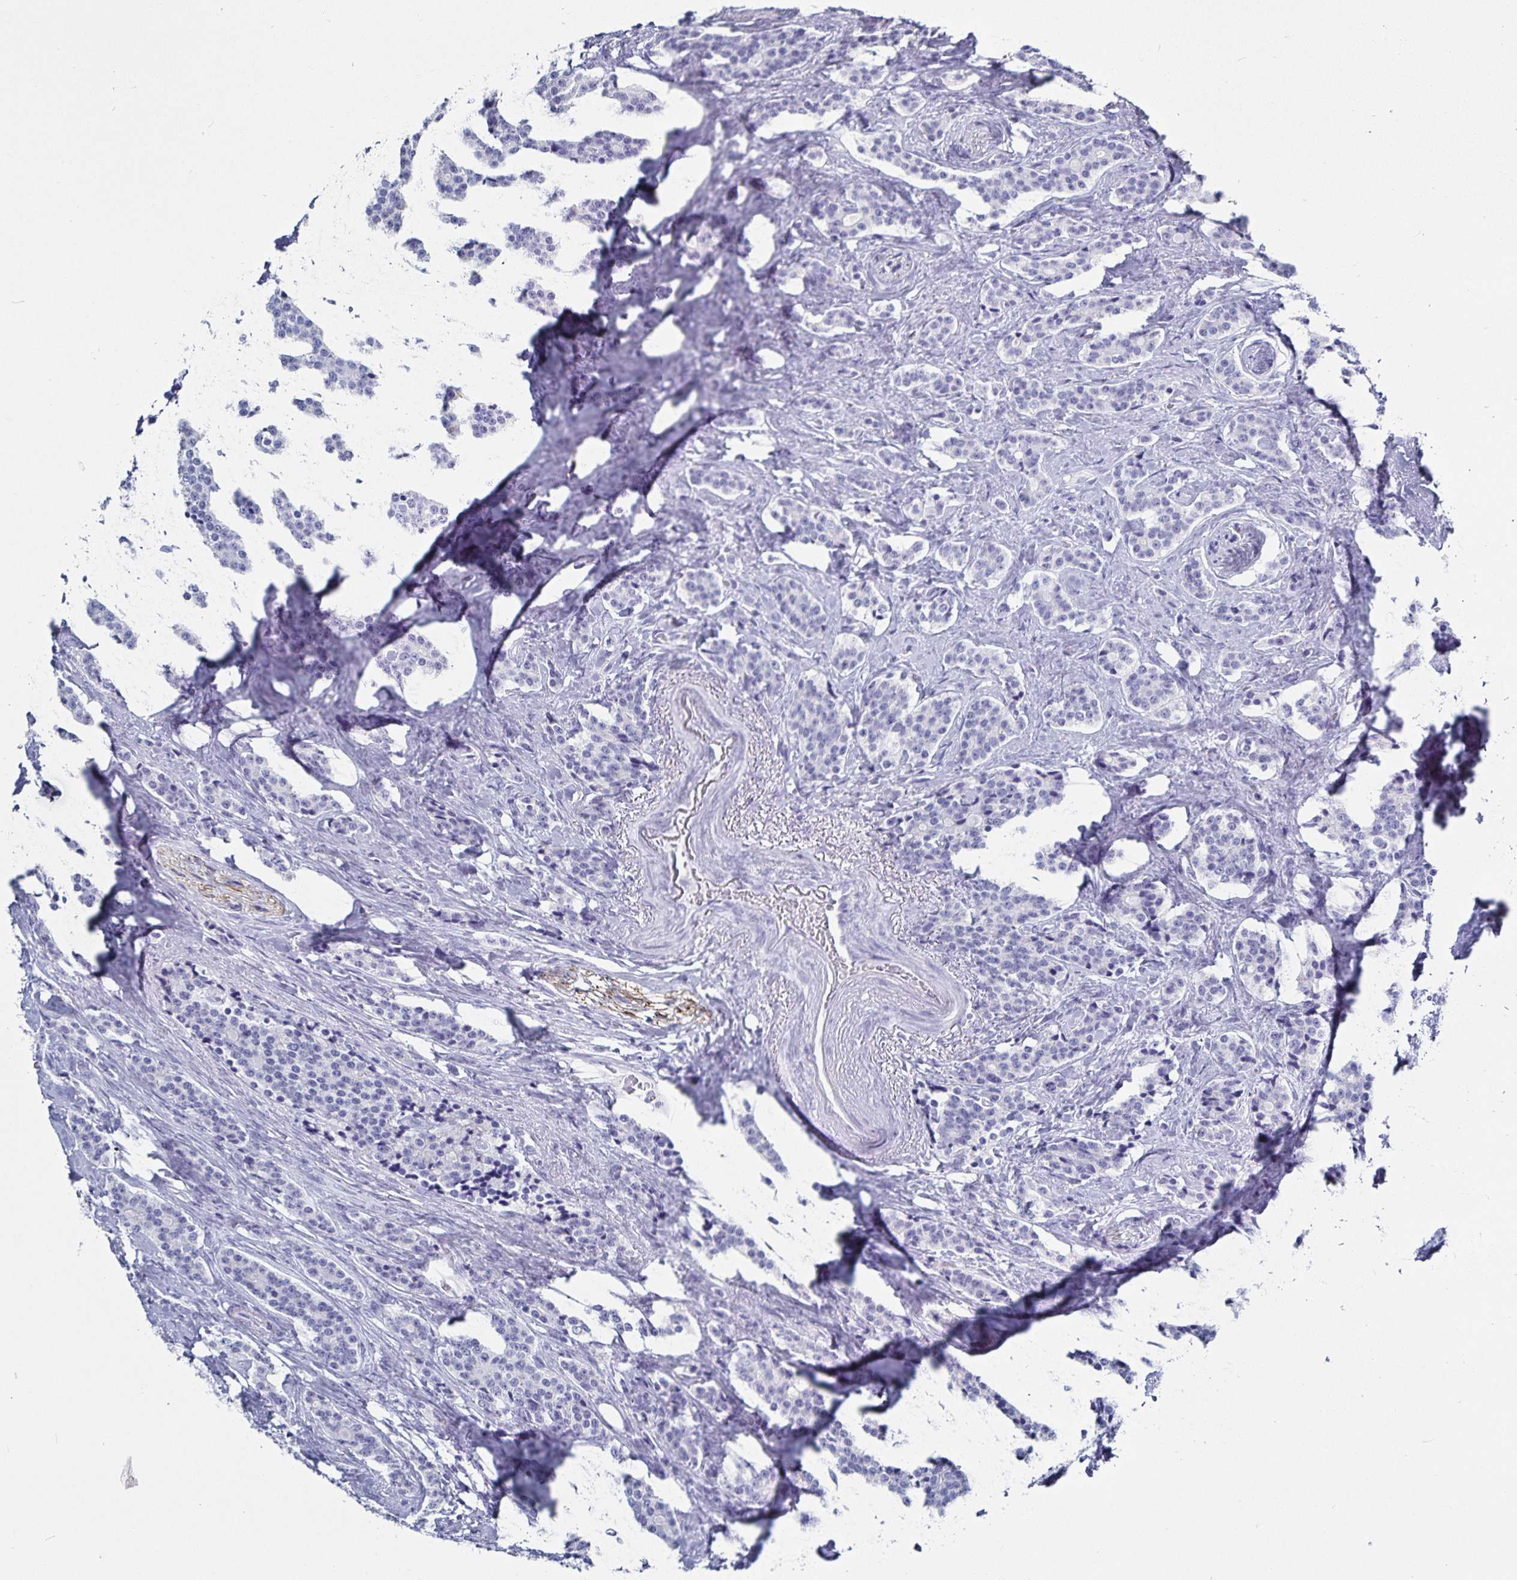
{"staining": {"intensity": "negative", "quantity": "none", "location": "none"}, "tissue": "carcinoid", "cell_type": "Tumor cells", "image_type": "cancer", "snomed": [{"axis": "morphology", "description": "Carcinoid, malignant, NOS"}, {"axis": "topography", "description": "Small intestine"}], "caption": "Immunohistochemical staining of human malignant carcinoid shows no significant staining in tumor cells.", "gene": "C19orf73", "patient": {"sex": "female", "age": 73}}